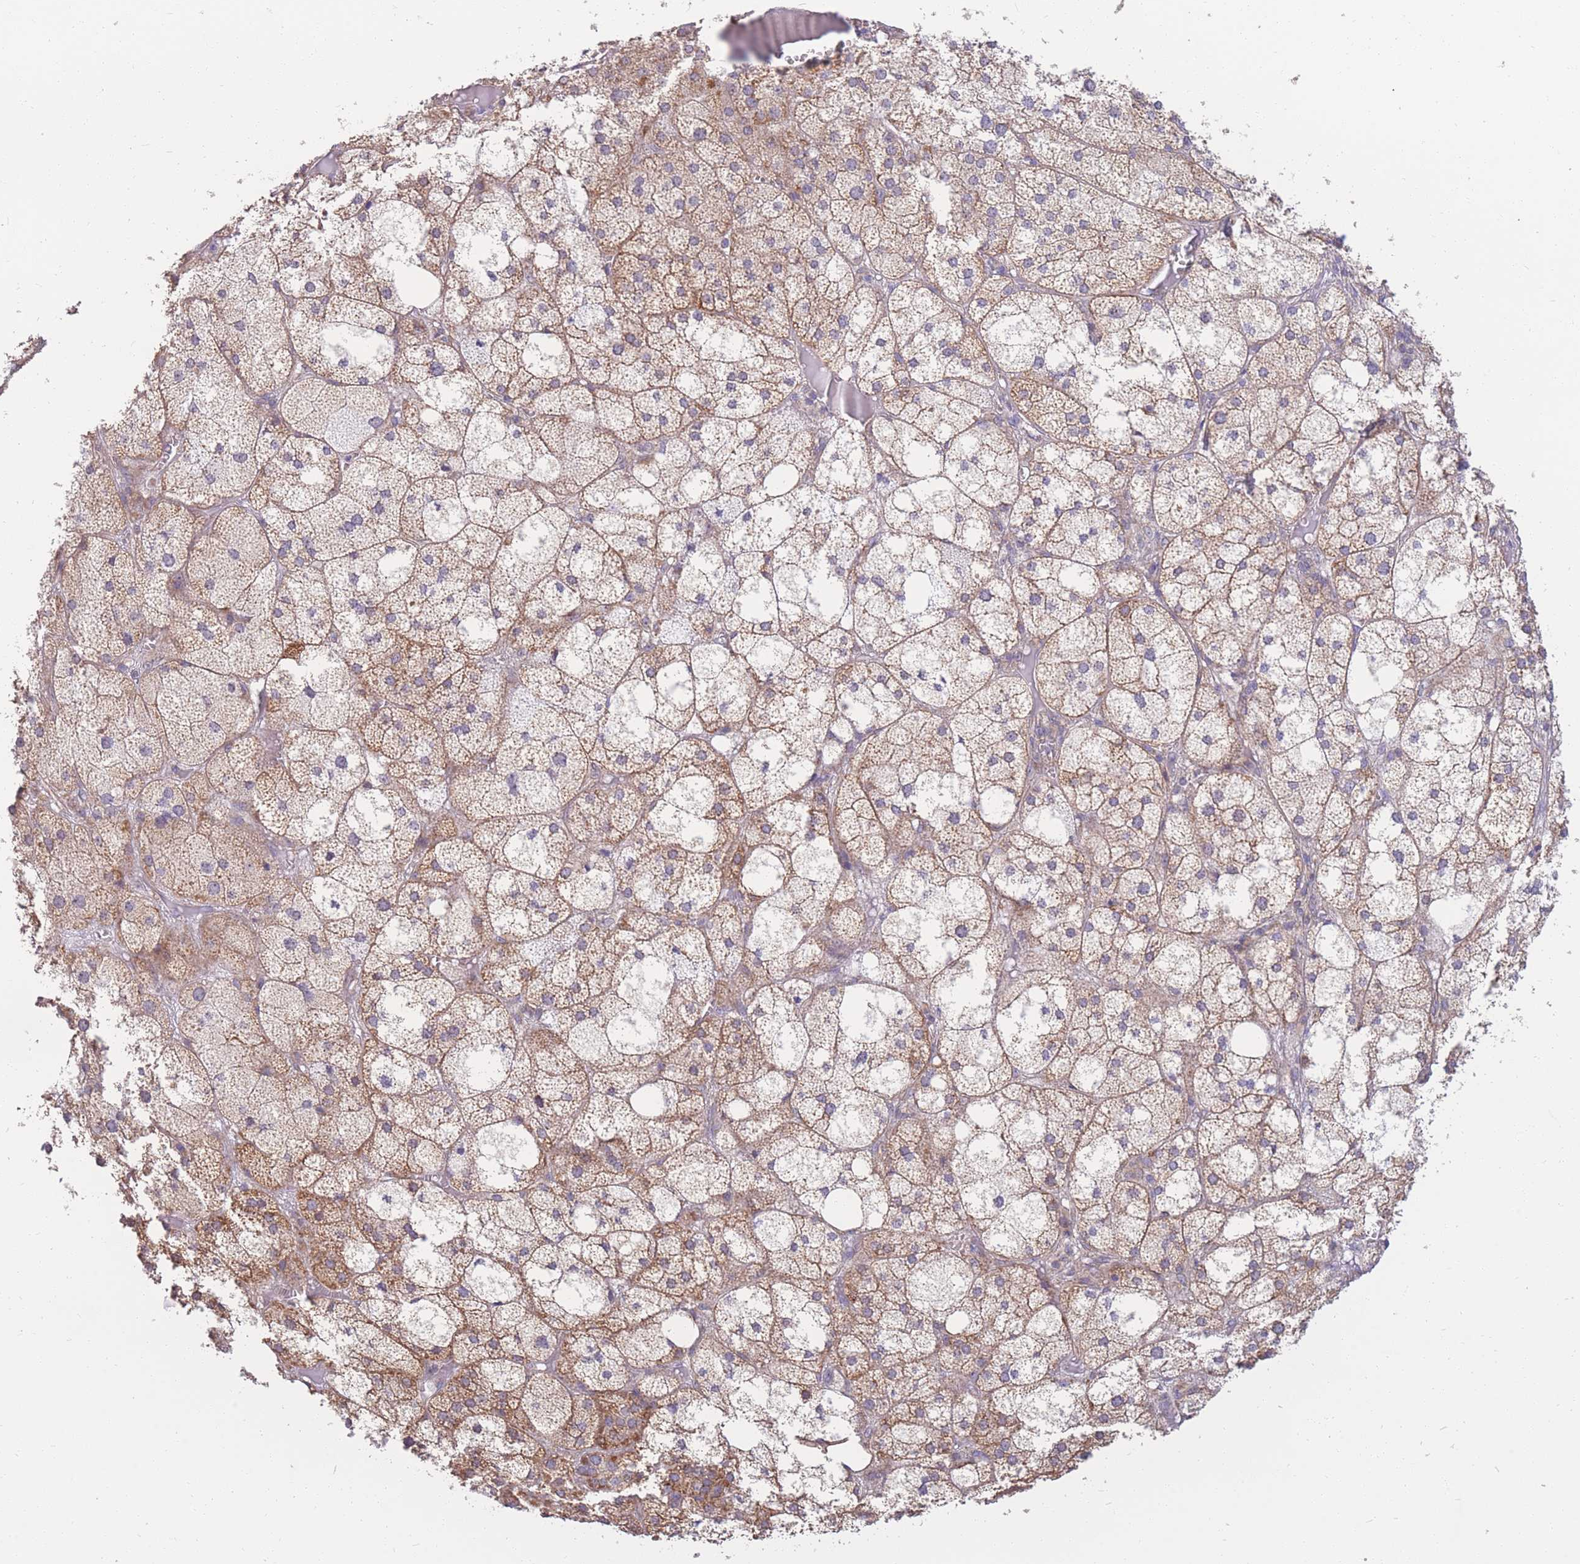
{"staining": {"intensity": "weak", "quantity": ">75%", "location": "cytoplasmic/membranous"}, "tissue": "adrenal gland", "cell_type": "Glandular cells", "image_type": "normal", "snomed": [{"axis": "morphology", "description": "Normal tissue, NOS"}, {"axis": "topography", "description": "Adrenal gland"}], "caption": "Unremarkable adrenal gland shows weak cytoplasmic/membranous expression in approximately >75% of glandular cells.", "gene": "MRPS9", "patient": {"sex": "female", "age": 61}}